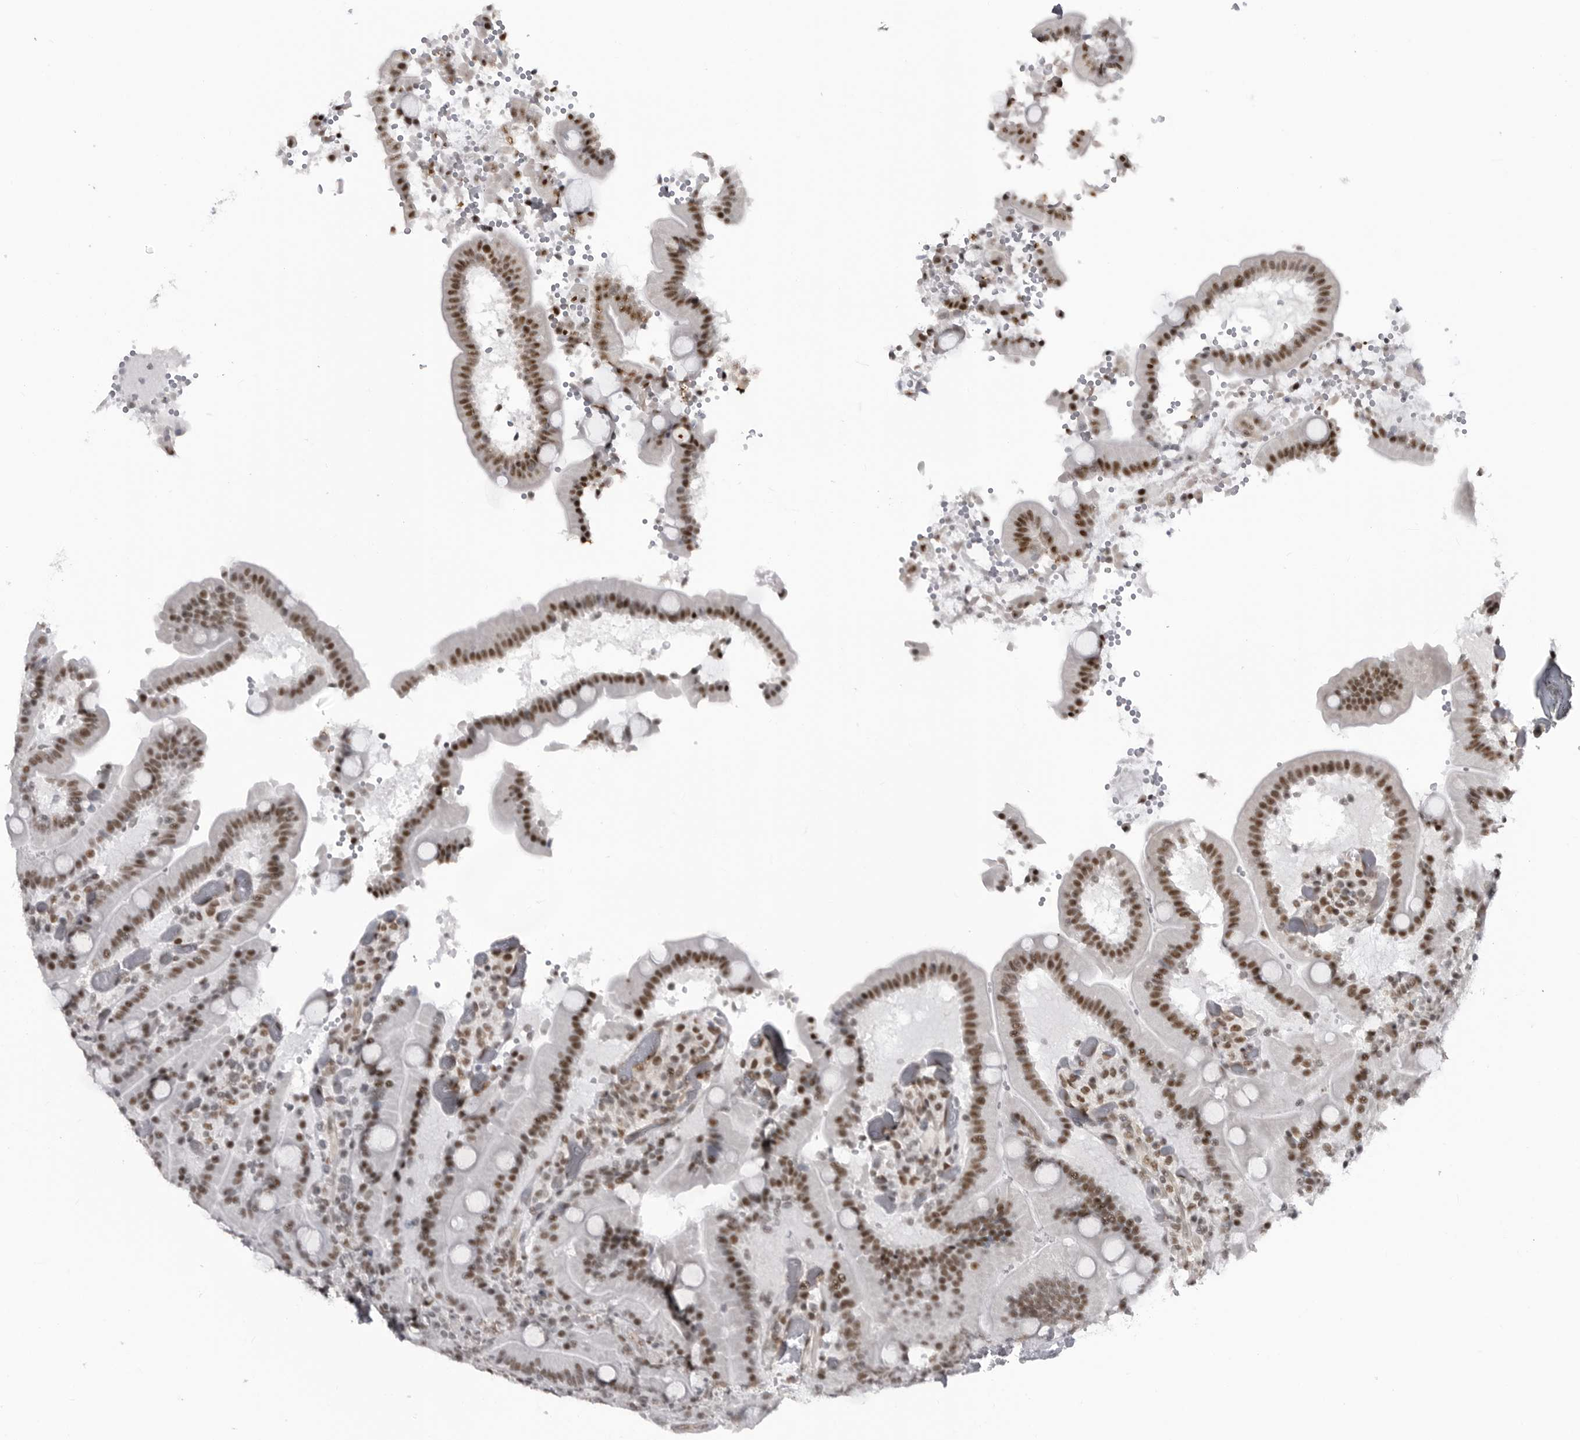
{"staining": {"intensity": "moderate", "quantity": ">75%", "location": "nuclear"}, "tissue": "duodenum", "cell_type": "Glandular cells", "image_type": "normal", "snomed": [{"axis": "morphology", "description": "Normal tissue, NOS"}, {"axis": "topography", "description": "Duodenum"}], "caption": "A high-resolution histopathology image shows immunohistochemistry staining of normal duodenum, which shows moderate nuclear positivity in approximately >75% of glandular cells. (DAB (3,3'-diaminobenzidine) IHC, brown staining for protein, blue staining for nuclei).", "gene": "RNF26", "patient": {"sex": "female", "age": 62}}